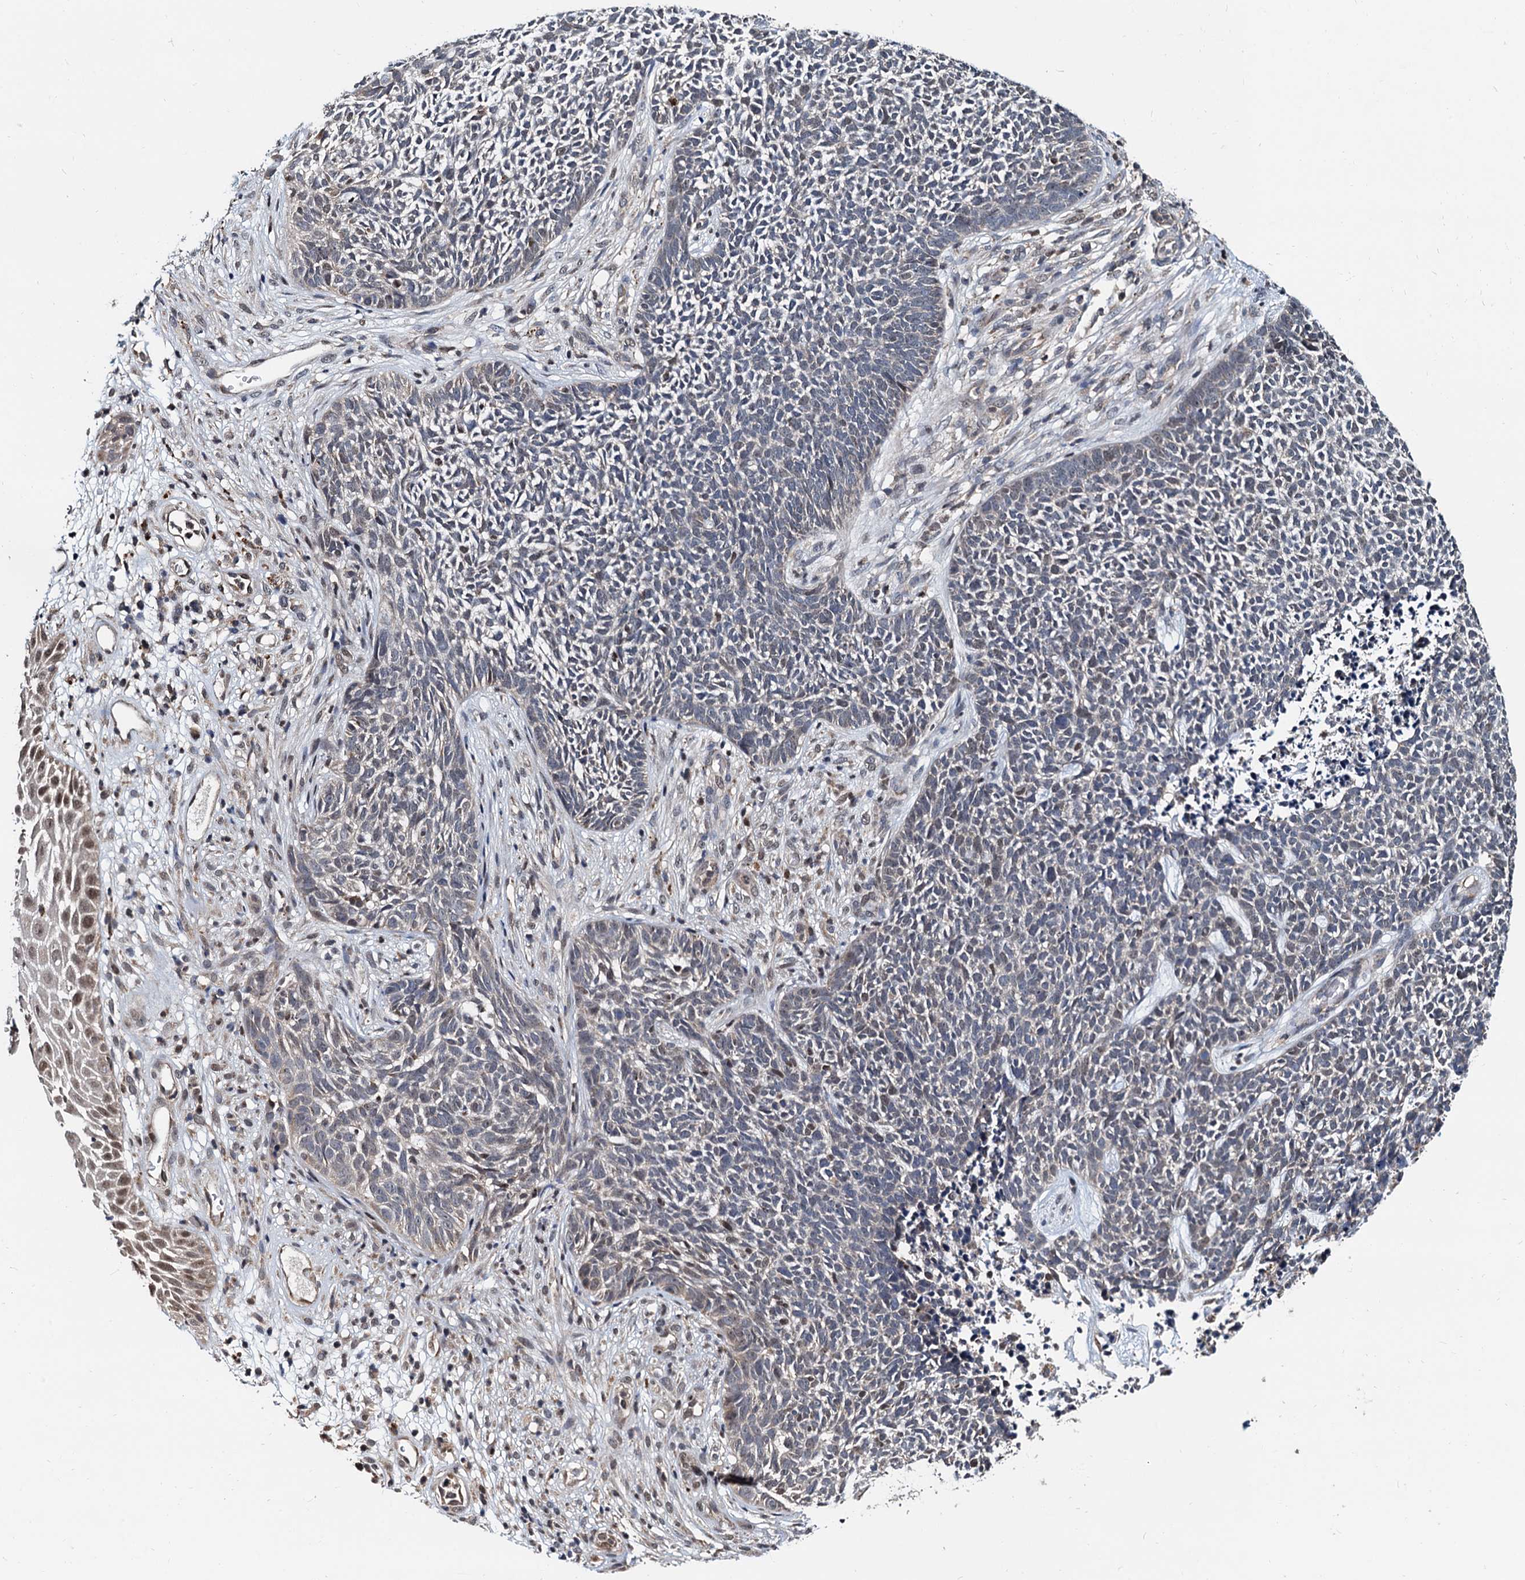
{"staining": {"intensity": "negative", "quantity": "none", "location": "none"}, "tissue": "skin cancer", "cell_type": "Tumor cells", "image_type": "cancer", "snomed": [{"axis": "morphology", "description": "Basal cell carcinoma"}, {"axis": "topography", "description": "Skin"}], "caption": "This micrograph is of skin cancer (basal cell carcinoma) stained with immunohistochemistry (IHC) to label a protein in brown with the nuclei are counter-stained blue. There is no expression in tumor cells.", "gene": "MCMBP", "patient": {"sex": "female", "age": 84}}